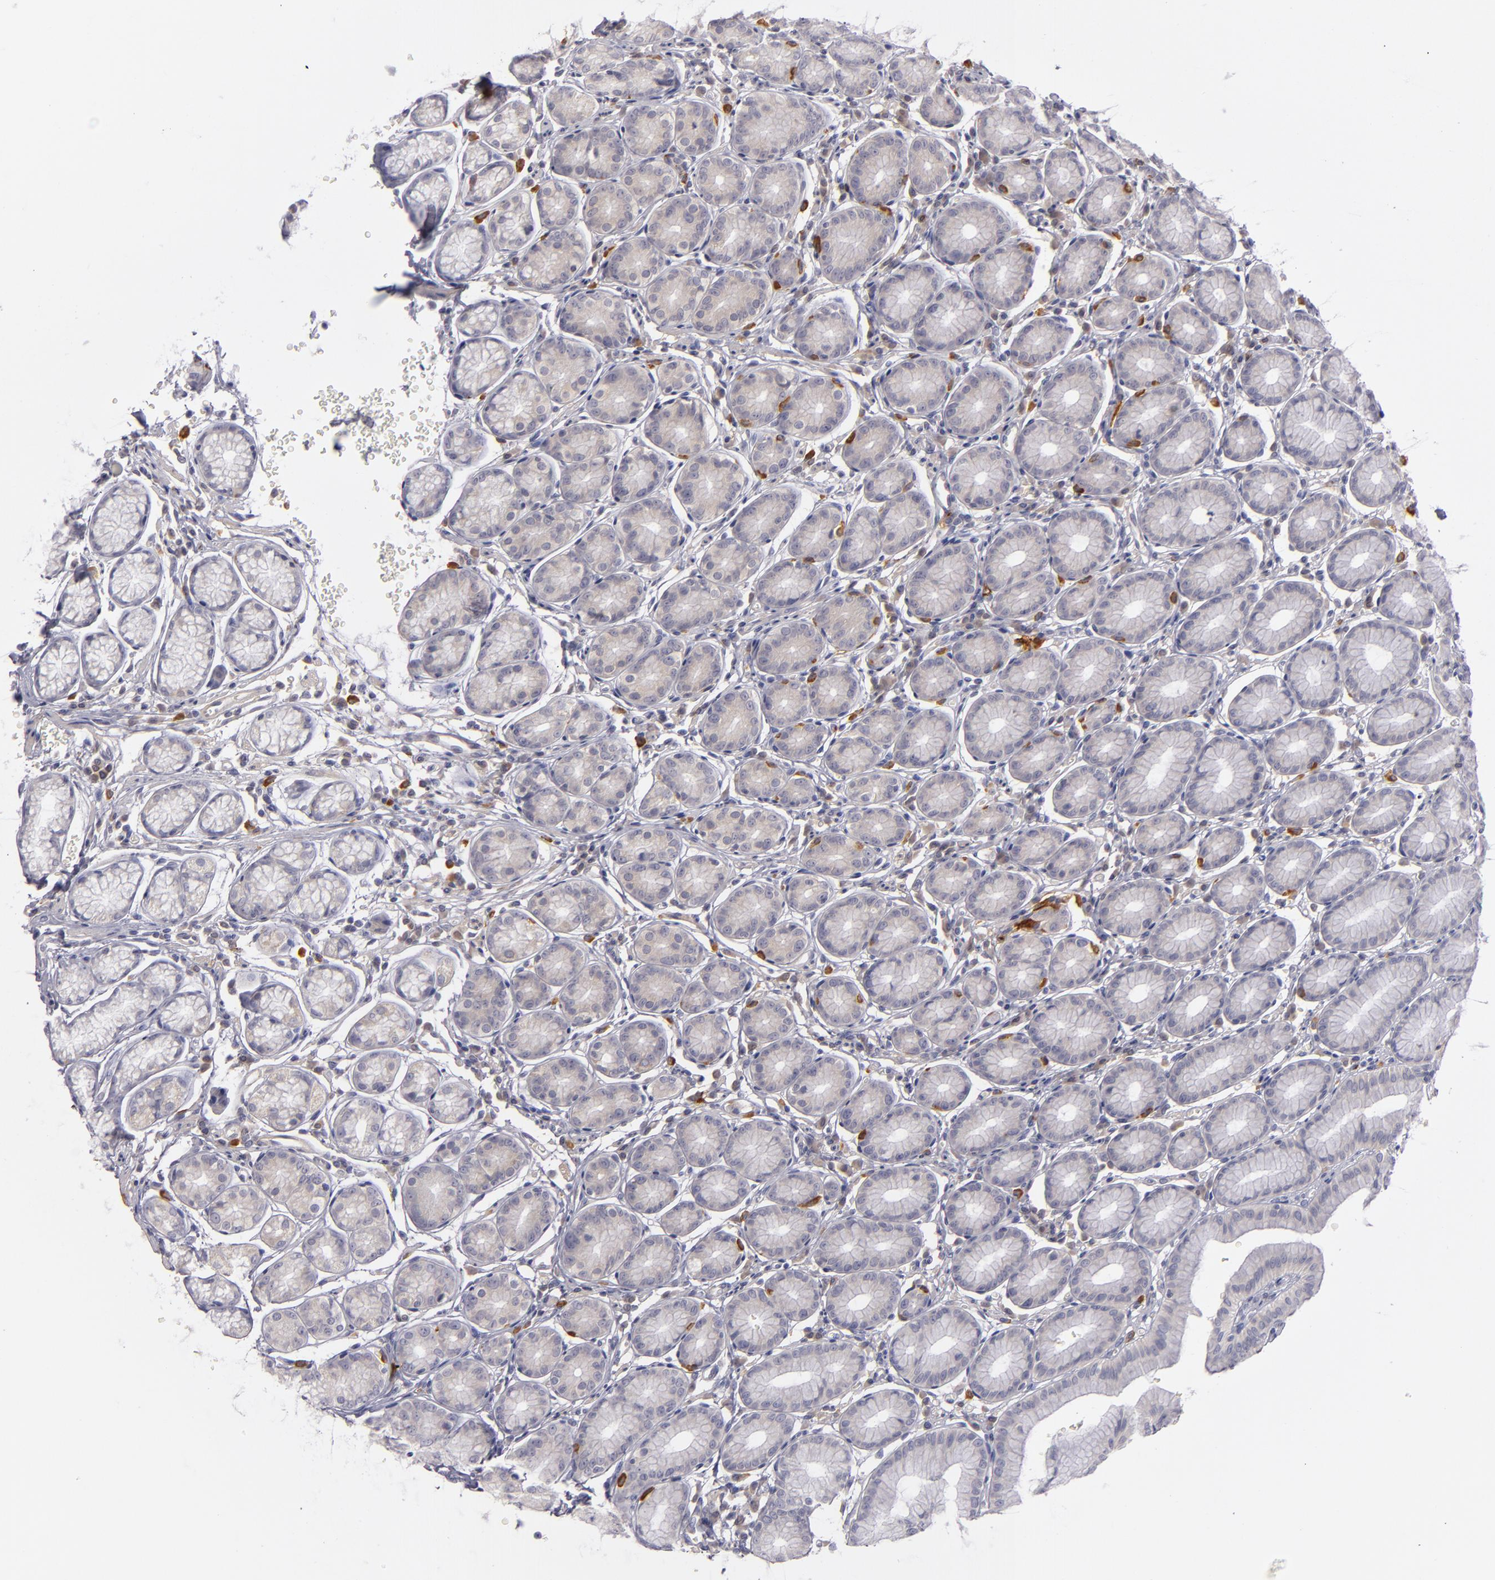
{"staining": {"intensity": "weak", "quantity": "<25%", "location": "cytoplasmic/membranous"}, "tissue": "stomach", "cell_type": "Glandular cells", "image_type": "normal", "snomed": [{"axis": "morphology", "description": "Normal tissue, NOS"}, {"axis": "topography", "description": "Stomach"}], "caption": "High magnification brightfield microscopy of unremarkable stomach stained with DAB (brown) and counterstained with hematoxylin (blue): glandular cells show no significant staining. Brightfield microscopy of immunohistochemistry stained with DAB (brown) and hematoxylin (blue), captured at high magnification.", "gene": "CD83", "patient": {"sex": "male", "age": 42}}